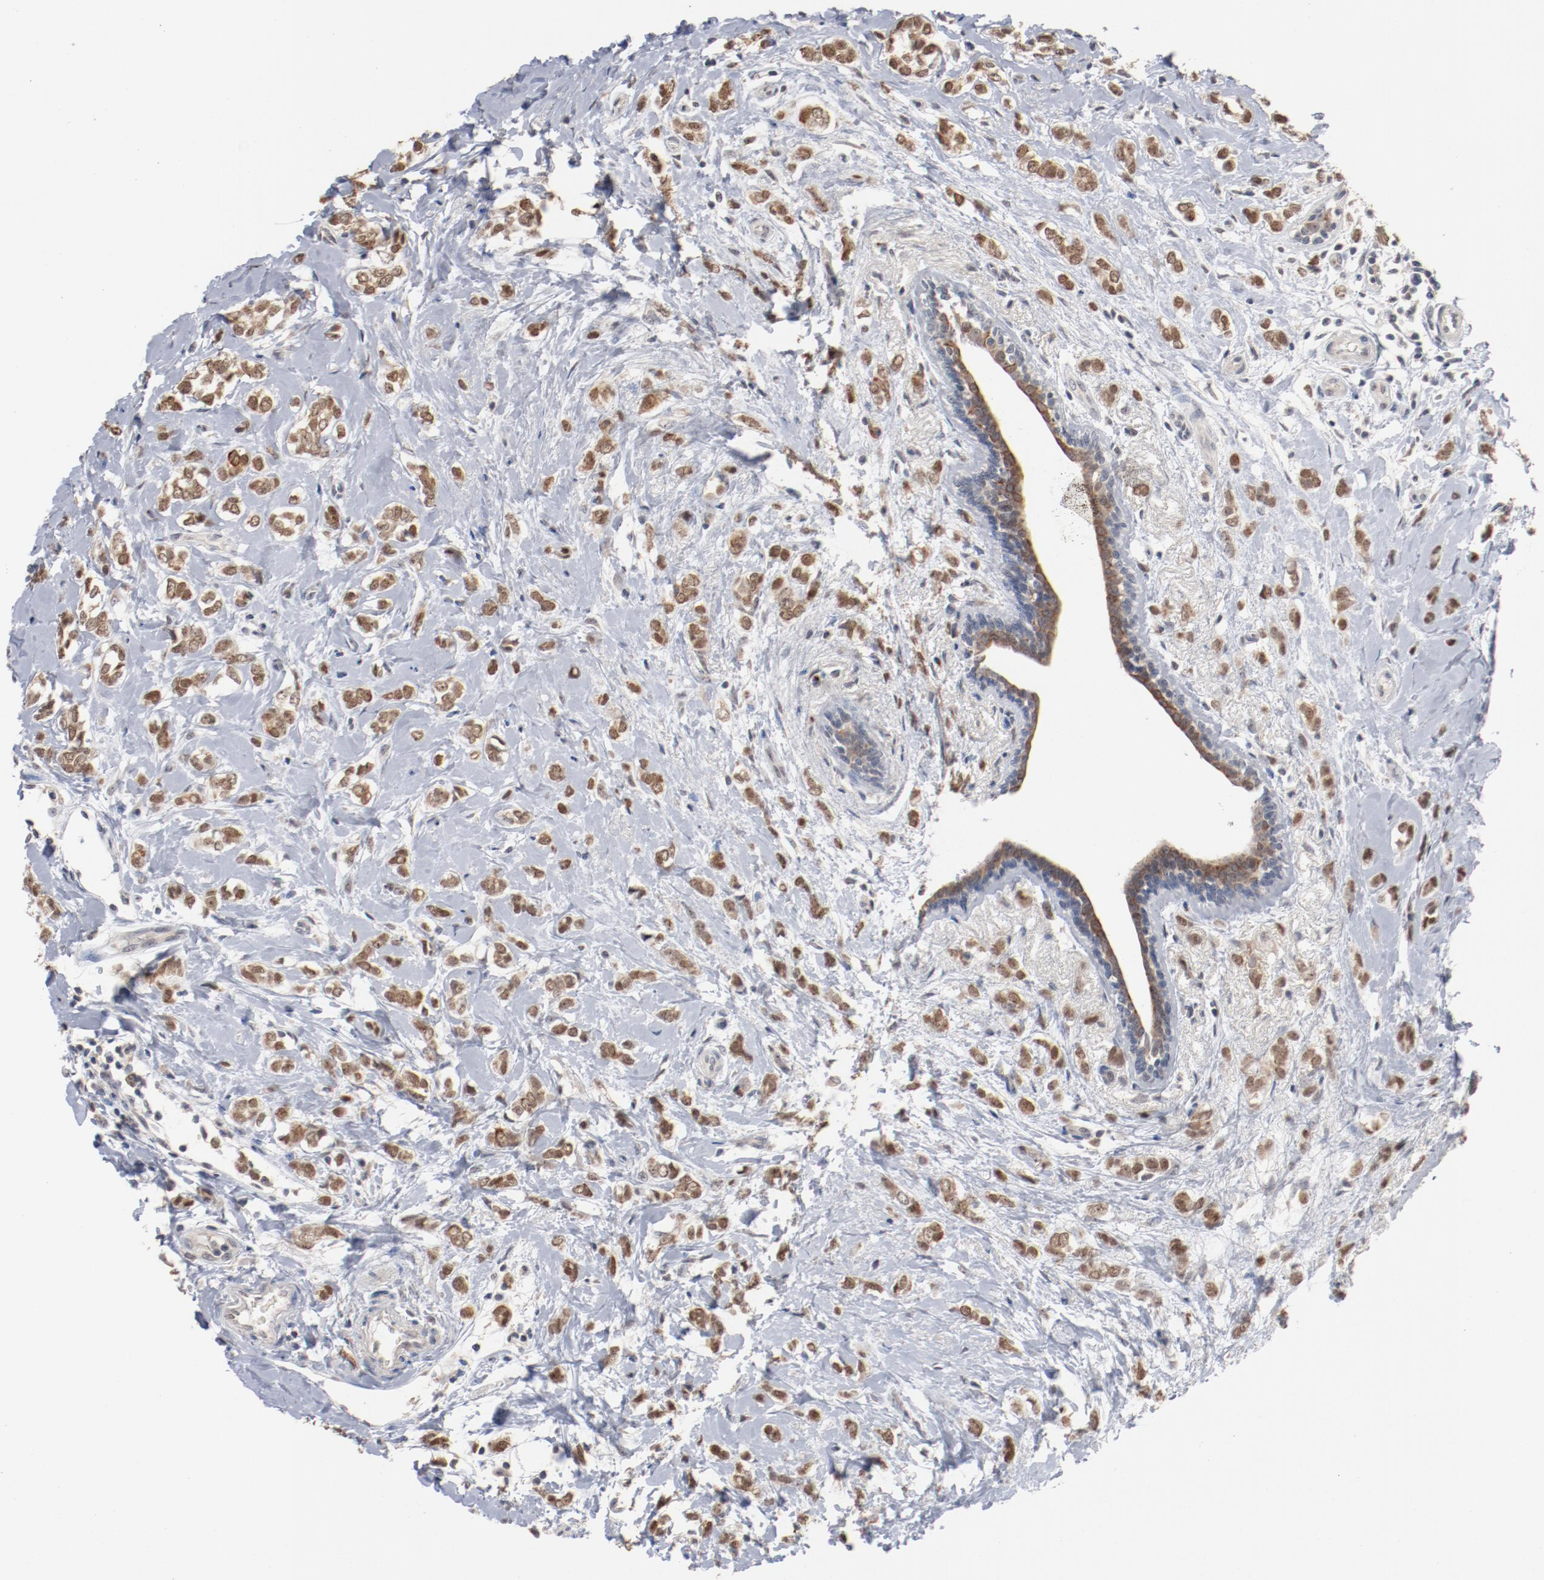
{"staining": {"intensity": "moderate", "quantity": ">75%", "location": "nuclear"}, "tissue": "breast cancer", "cell_type": "Tumor cells", "image_type": "cancer", "snomed": [{"axis": "morphology", "description": "Normal tissue, NOS"}, {"axis": "morphology", "description": "Lobular carcinoma"}, {"axis": "topography", "description": "Breast"}], "caption": "A high-resolution photomicrograph shows IHC staining of breast cancer (lobular carcinoma), which displays moderate nuclear expression in about >75% of tumor cells. Nuclei are stained in blue.", "gene": "ERICH1", "patient": {"sex": "female", "age": 47}}